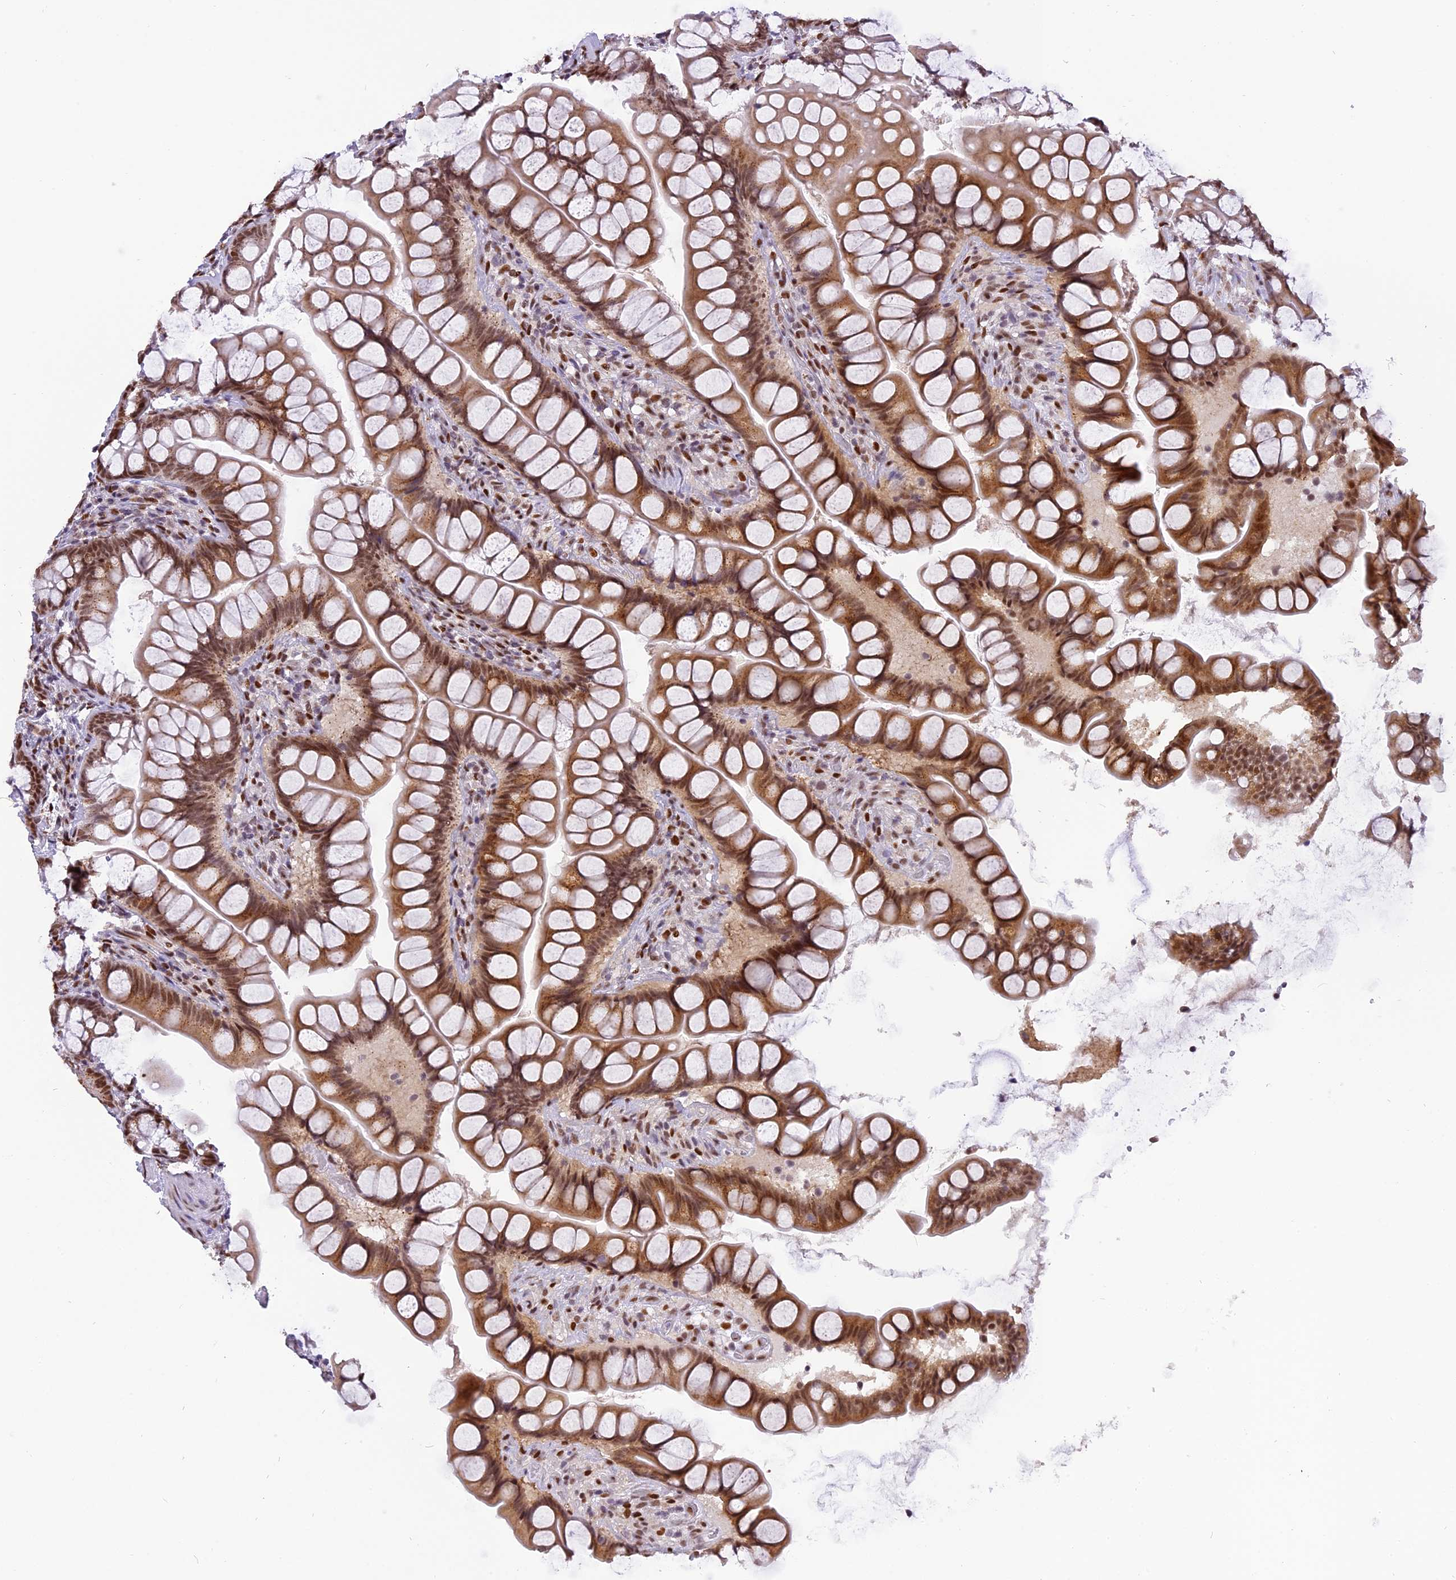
{"staining": {"intensity": "moderate", "quantity": ">75%", "location": "cytoplasmic/membranous,nuclear"}, "tissue": "small intestine", "cell_type": "Glandular cells", "image_type": "normal", "snomed": [{"axis": "morphology", "description": "Normal tissue, NOS"}, {"axis": "topography", "description": "Small intestine"}], "caption": "A medium amount of moderate cytoplasmic/membranous,nuclear positivity is identified in about >75% of glandular cells in normal small intestine.", "gene": "IRF2BP1", "patient": {"sex": "male", "age": 70}}